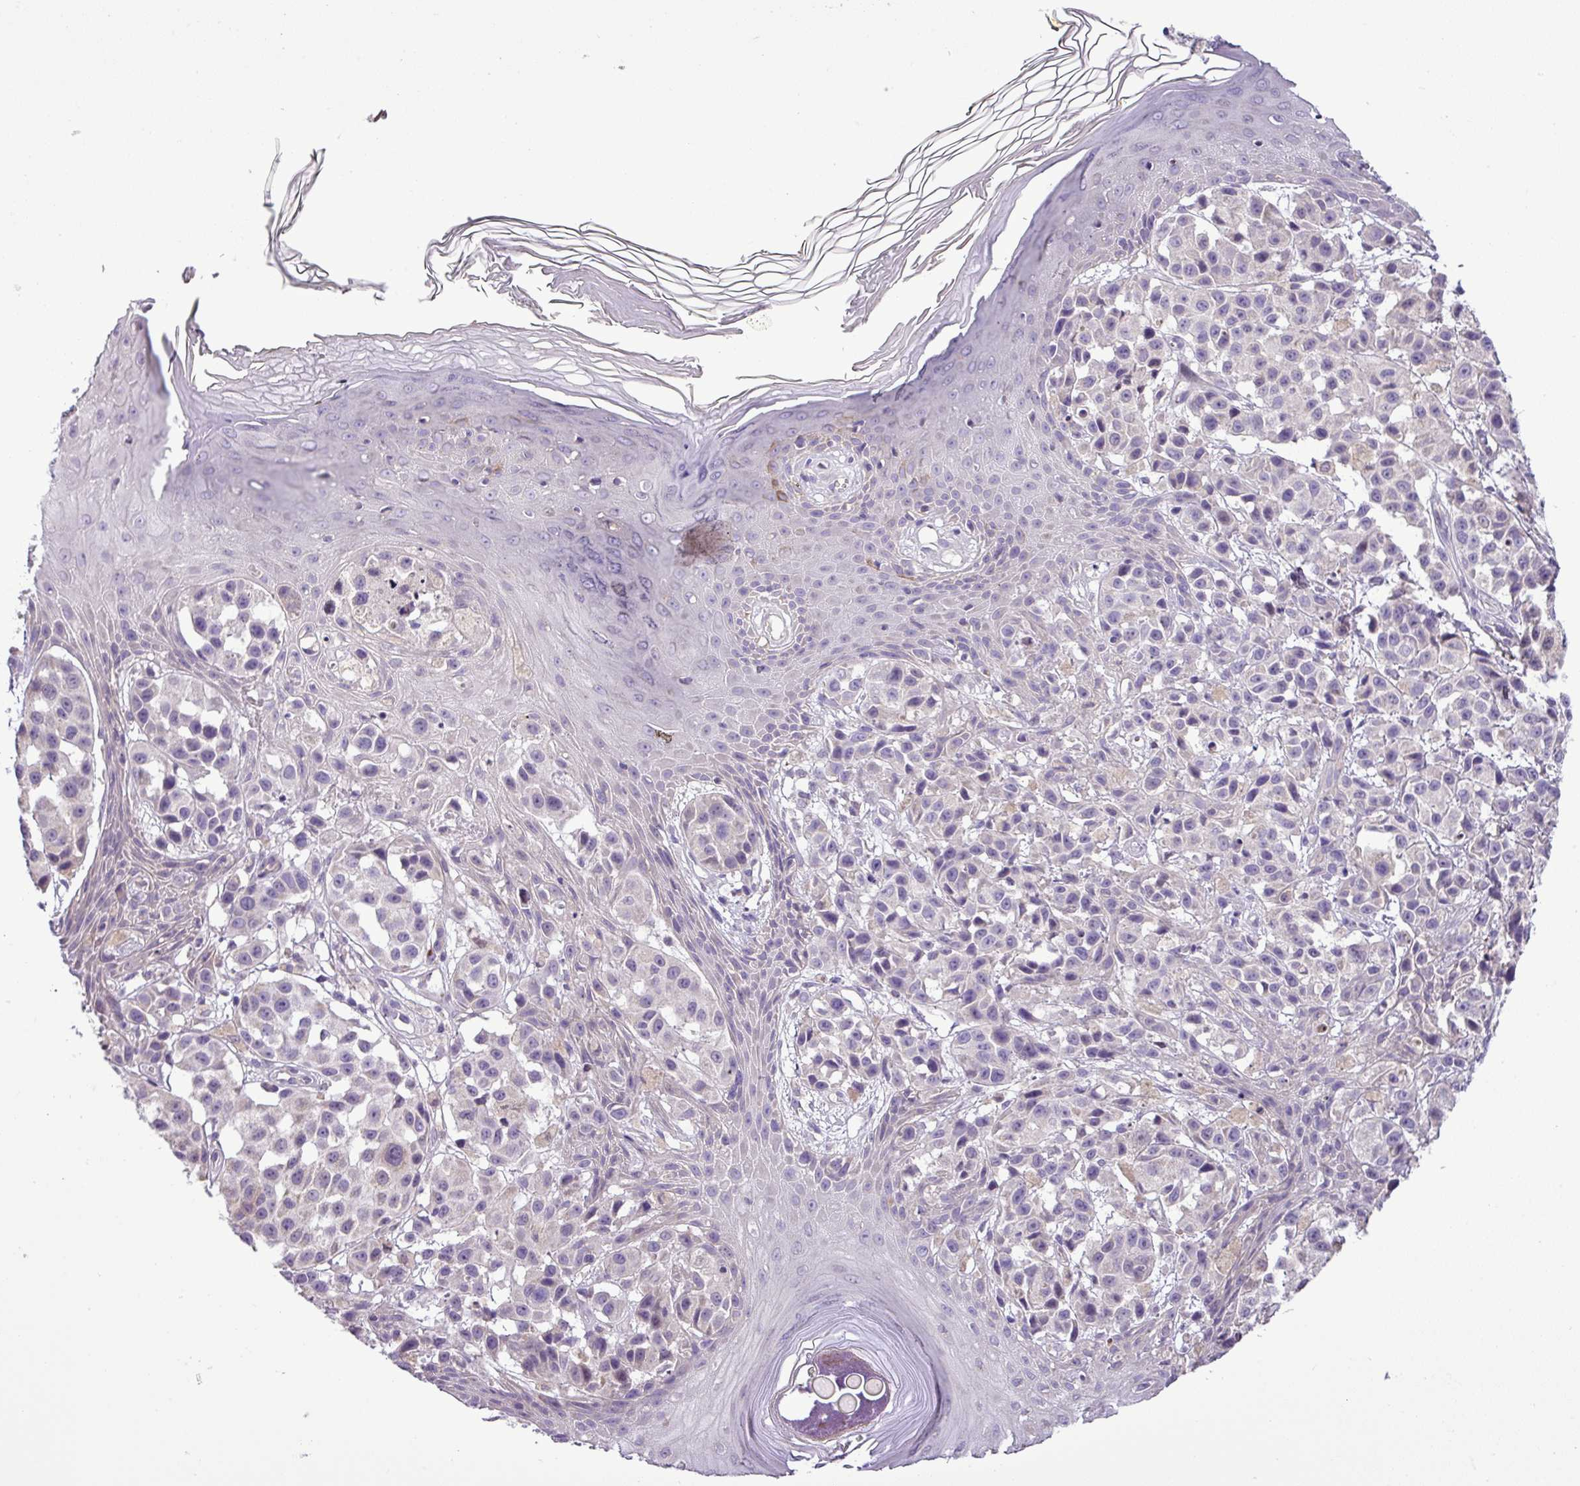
{"staining": {"intensity": "negative", "quantity": "none", "location": "none"}, "tissue": "melanoma", "cell_type": "Tumor cells", "image_type": "cancer", "snomed": [{"axis": "morphology", "description": "Malignant melanoma, NOS"}, {"axis": "topography", "description": "Skin"}], "caption": "Malignant melanoma stained for a protein using immunohistochemistry (IHC) displays no positivity tumor cells.", "gene": "FAM183A", "patient": {"sex": "male", "age": 39}}